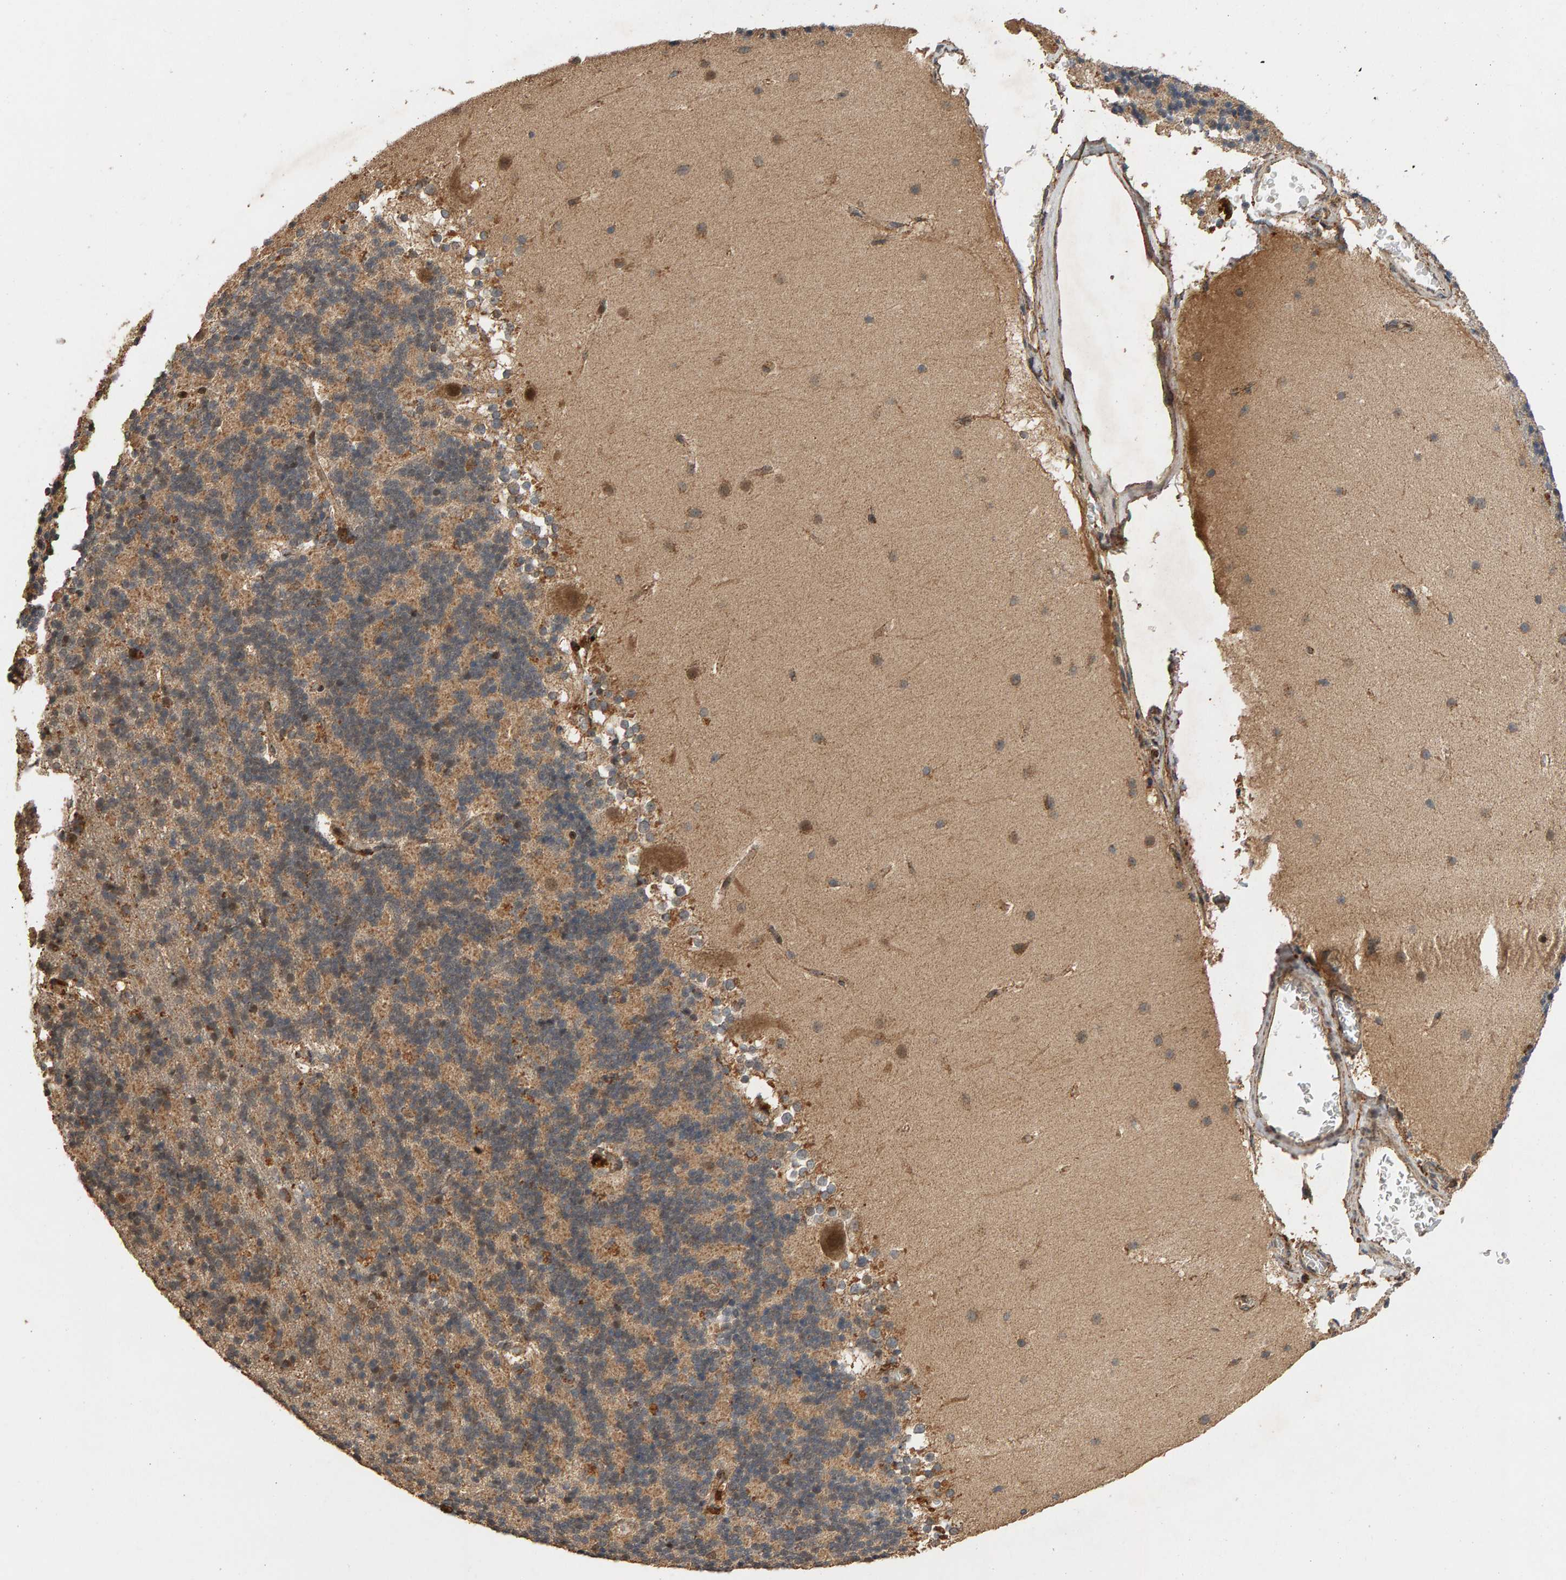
{"staining": {"intensity": "moderate", "quantity": ">75%", "location": "cytoplasmic/membranous"}, "tissue": "cerebellum", "cell_type": "Cells in granular layer", "image_type": "normal", "snomed": [{"axis": "morphology", "description": "Normal tissue, NOS"}, {"axis": "topography", "description": "Cerebellum"}], "caption": "This is an image of immunohistochemistry (IHC) staining of unremarkable cerebellum, which shows moderate positivity in the cytoplasmic/membranous of cells in granular layer.", "gene": "GSTK1", "patient": {"sex": "female", "age": 19}}